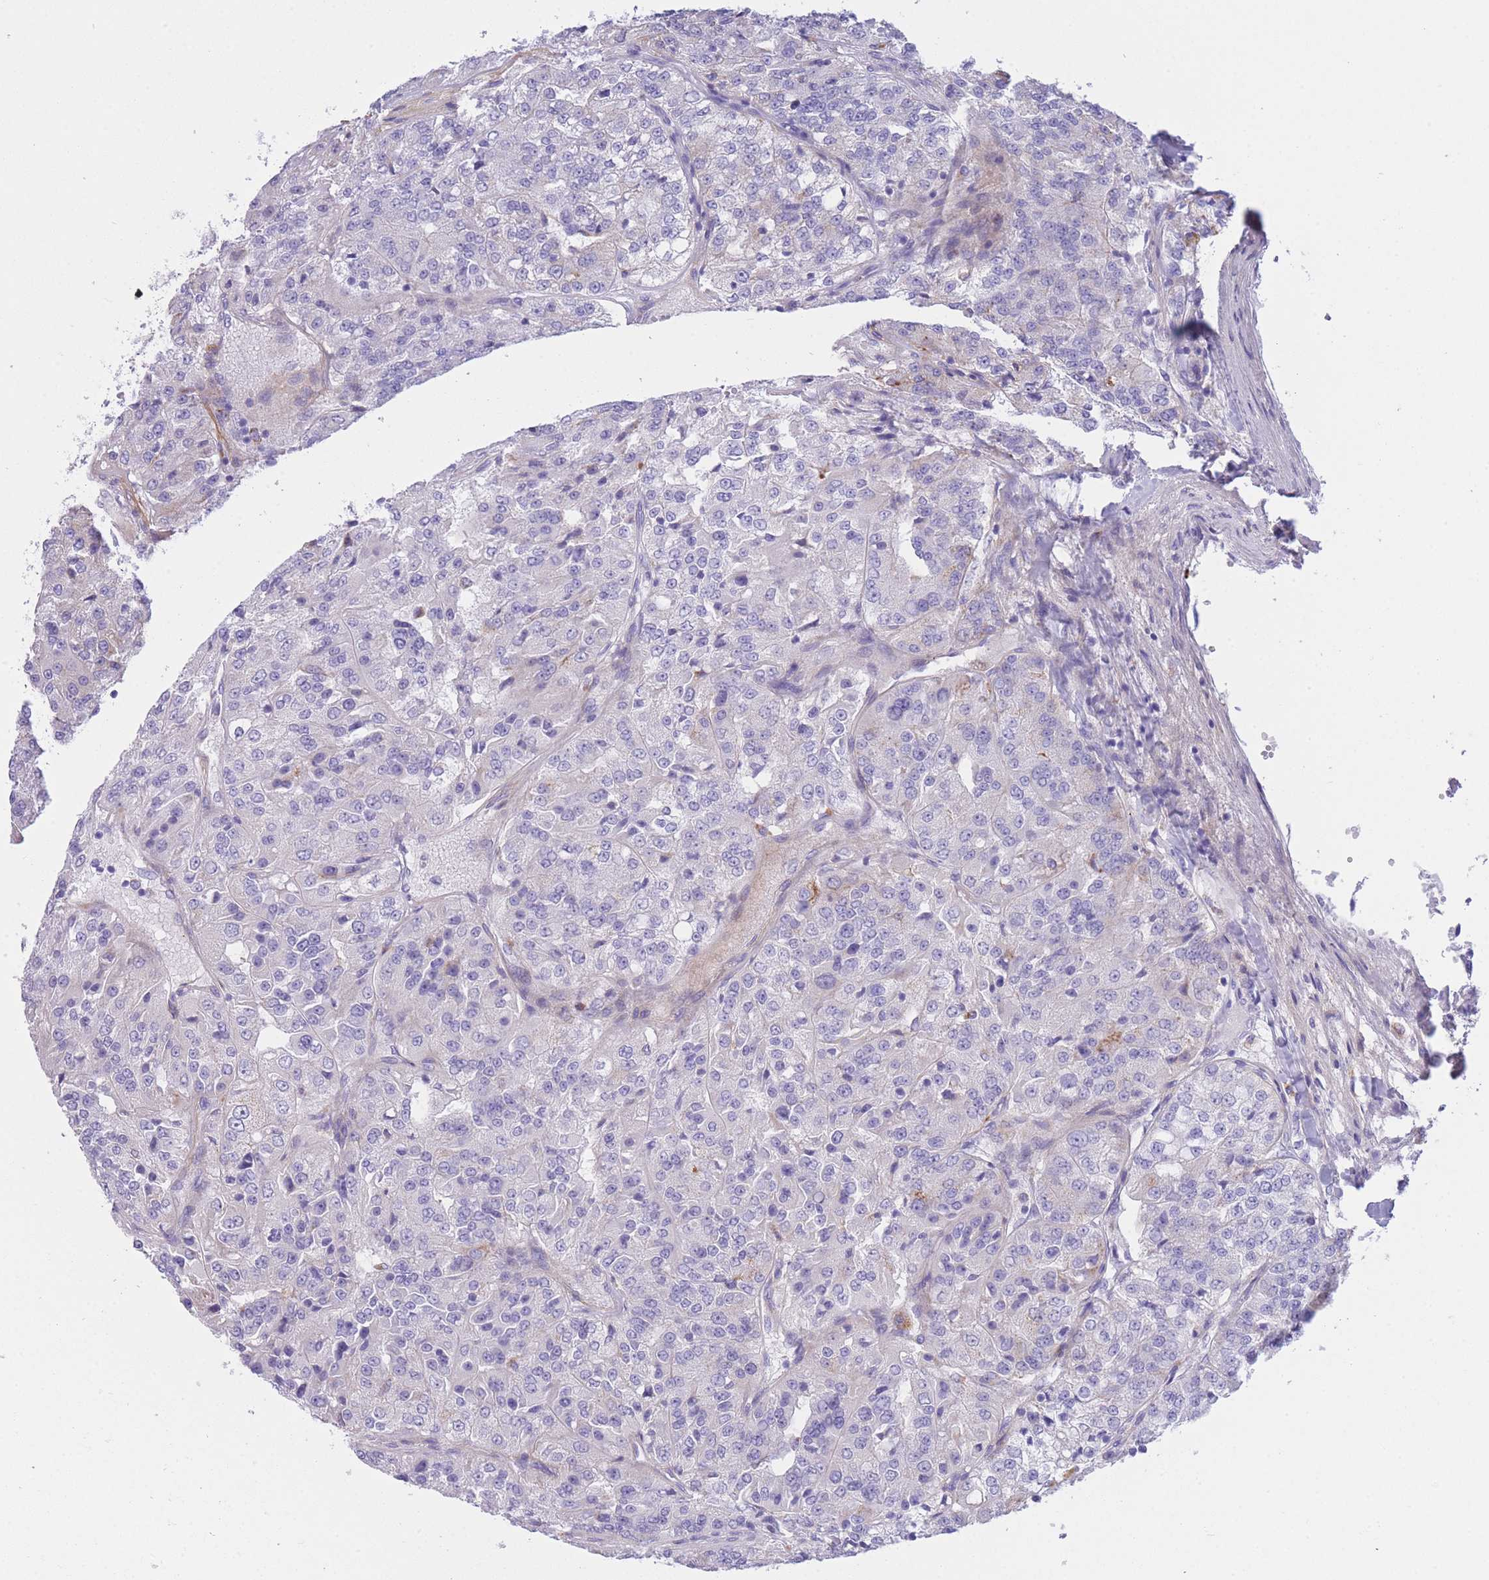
{"staining": {"intensity": "negative", "quantity": "none", "location": "none"}, "tissue": "renal cancer", "cell_type": "Tumor cells", "image_type": "cancer", "snomed": [{"axis": "morphology", "description": "Adenocarcinoma, NOS"}, {"axis": "topography", "description": "Kidney"}], "caption": "The histopathology image shows no significant staining in tumor cells of renal adenocarcinoma.", "gene": "PLBD1", "patient": {"sex": "female", "age": 63}}